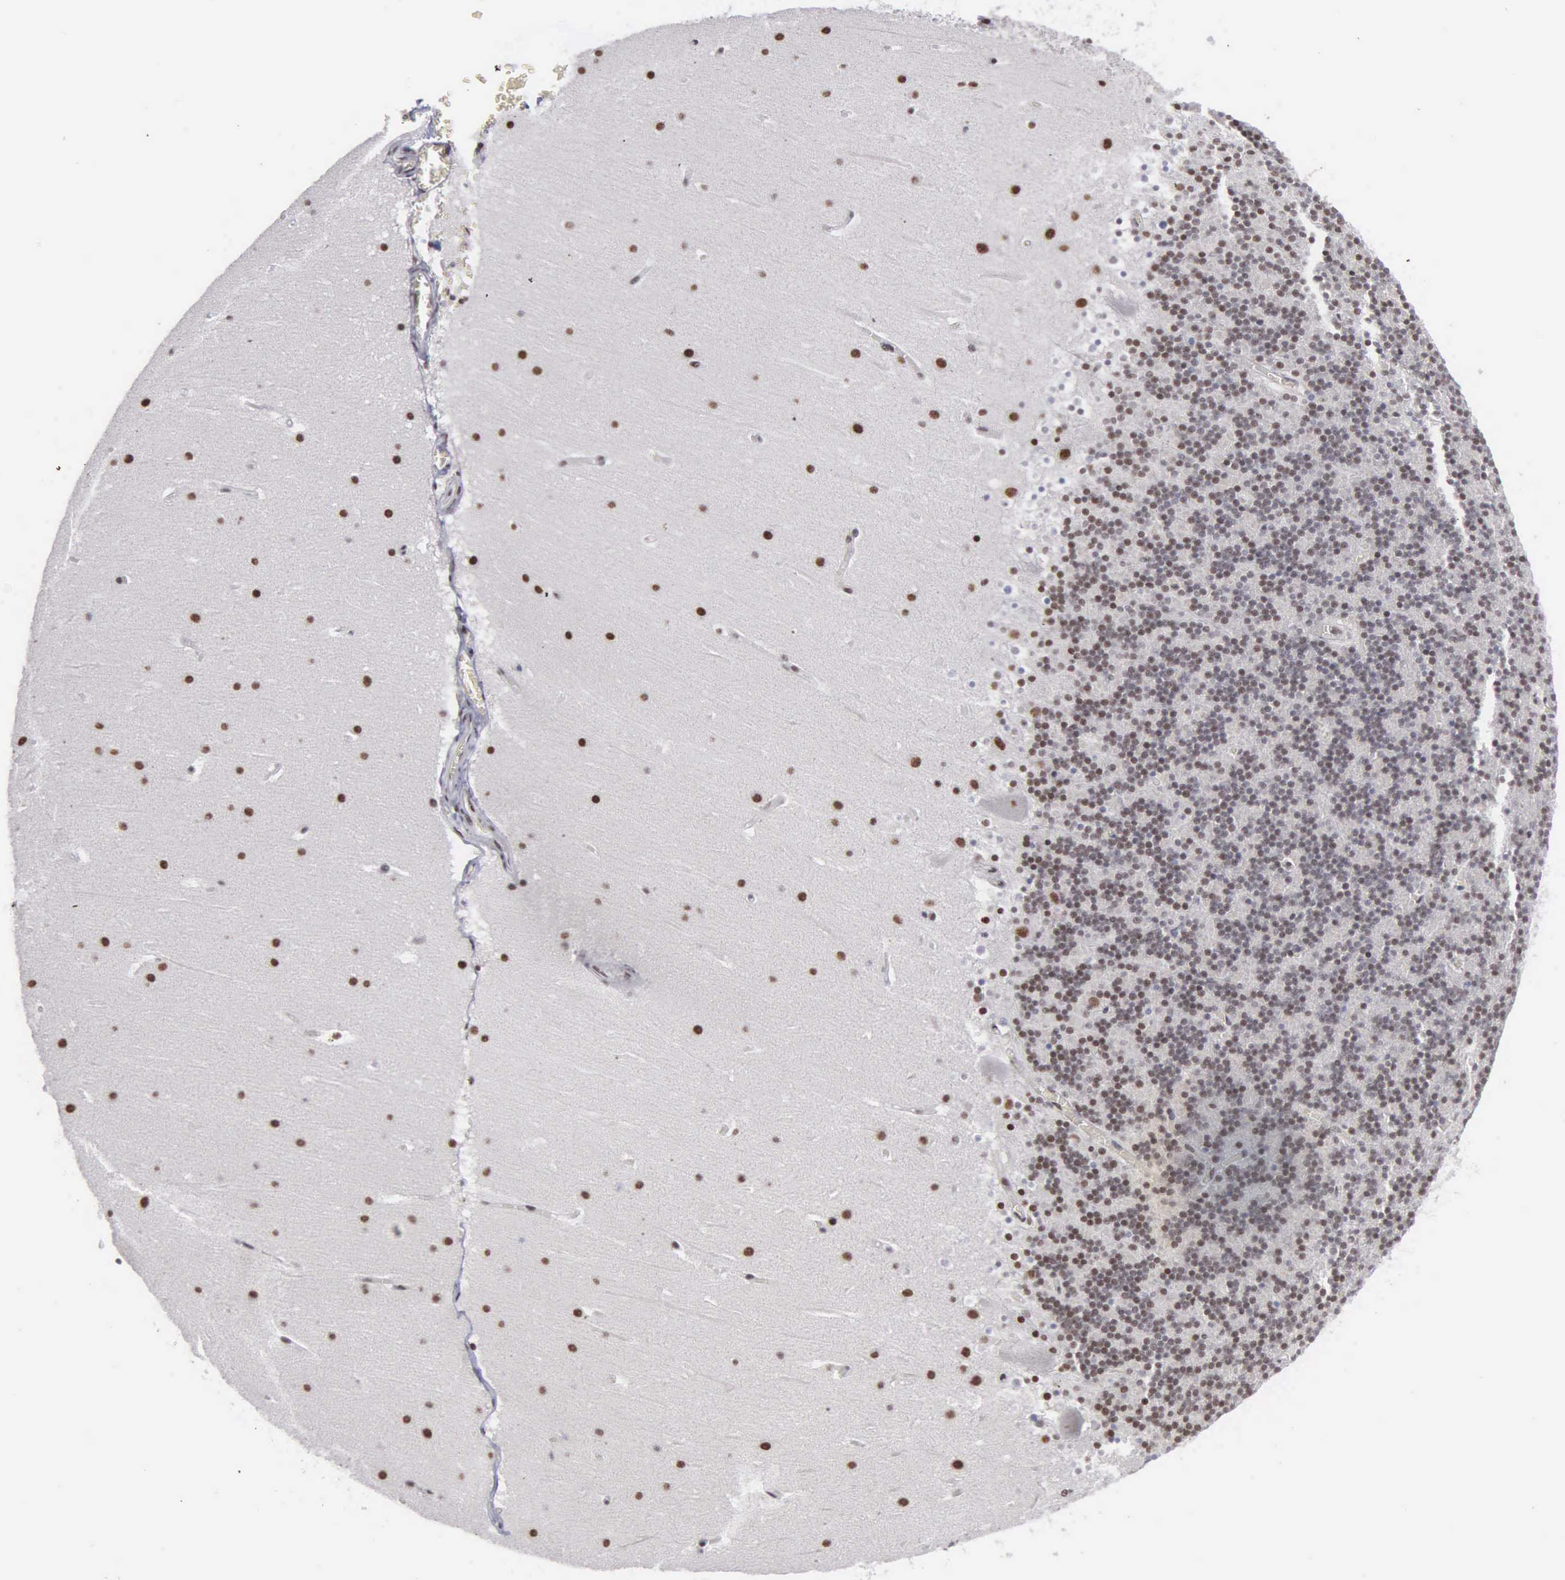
{"staining": {"intensity": "weak", "quantity": "25%-75%", "location": "nuclear"}, "tissue": "cerebellum", "cell_type": "Cells in granular layer", "image_type": "normal", "snomed": [{"axis": "morphology", "description": "Normal tissue, NOS"}, {"axis": "topography", "description": "Cerebellum"}], "caption": "Approximately 25%-75% of cells in granular layer in unremarkable cerebellum reveal weak nuclear protein expression as visualized by brown immunohistochemical staining.", "gene": "KIAA0586", "patient": {"sex": "male", "age": 45}}